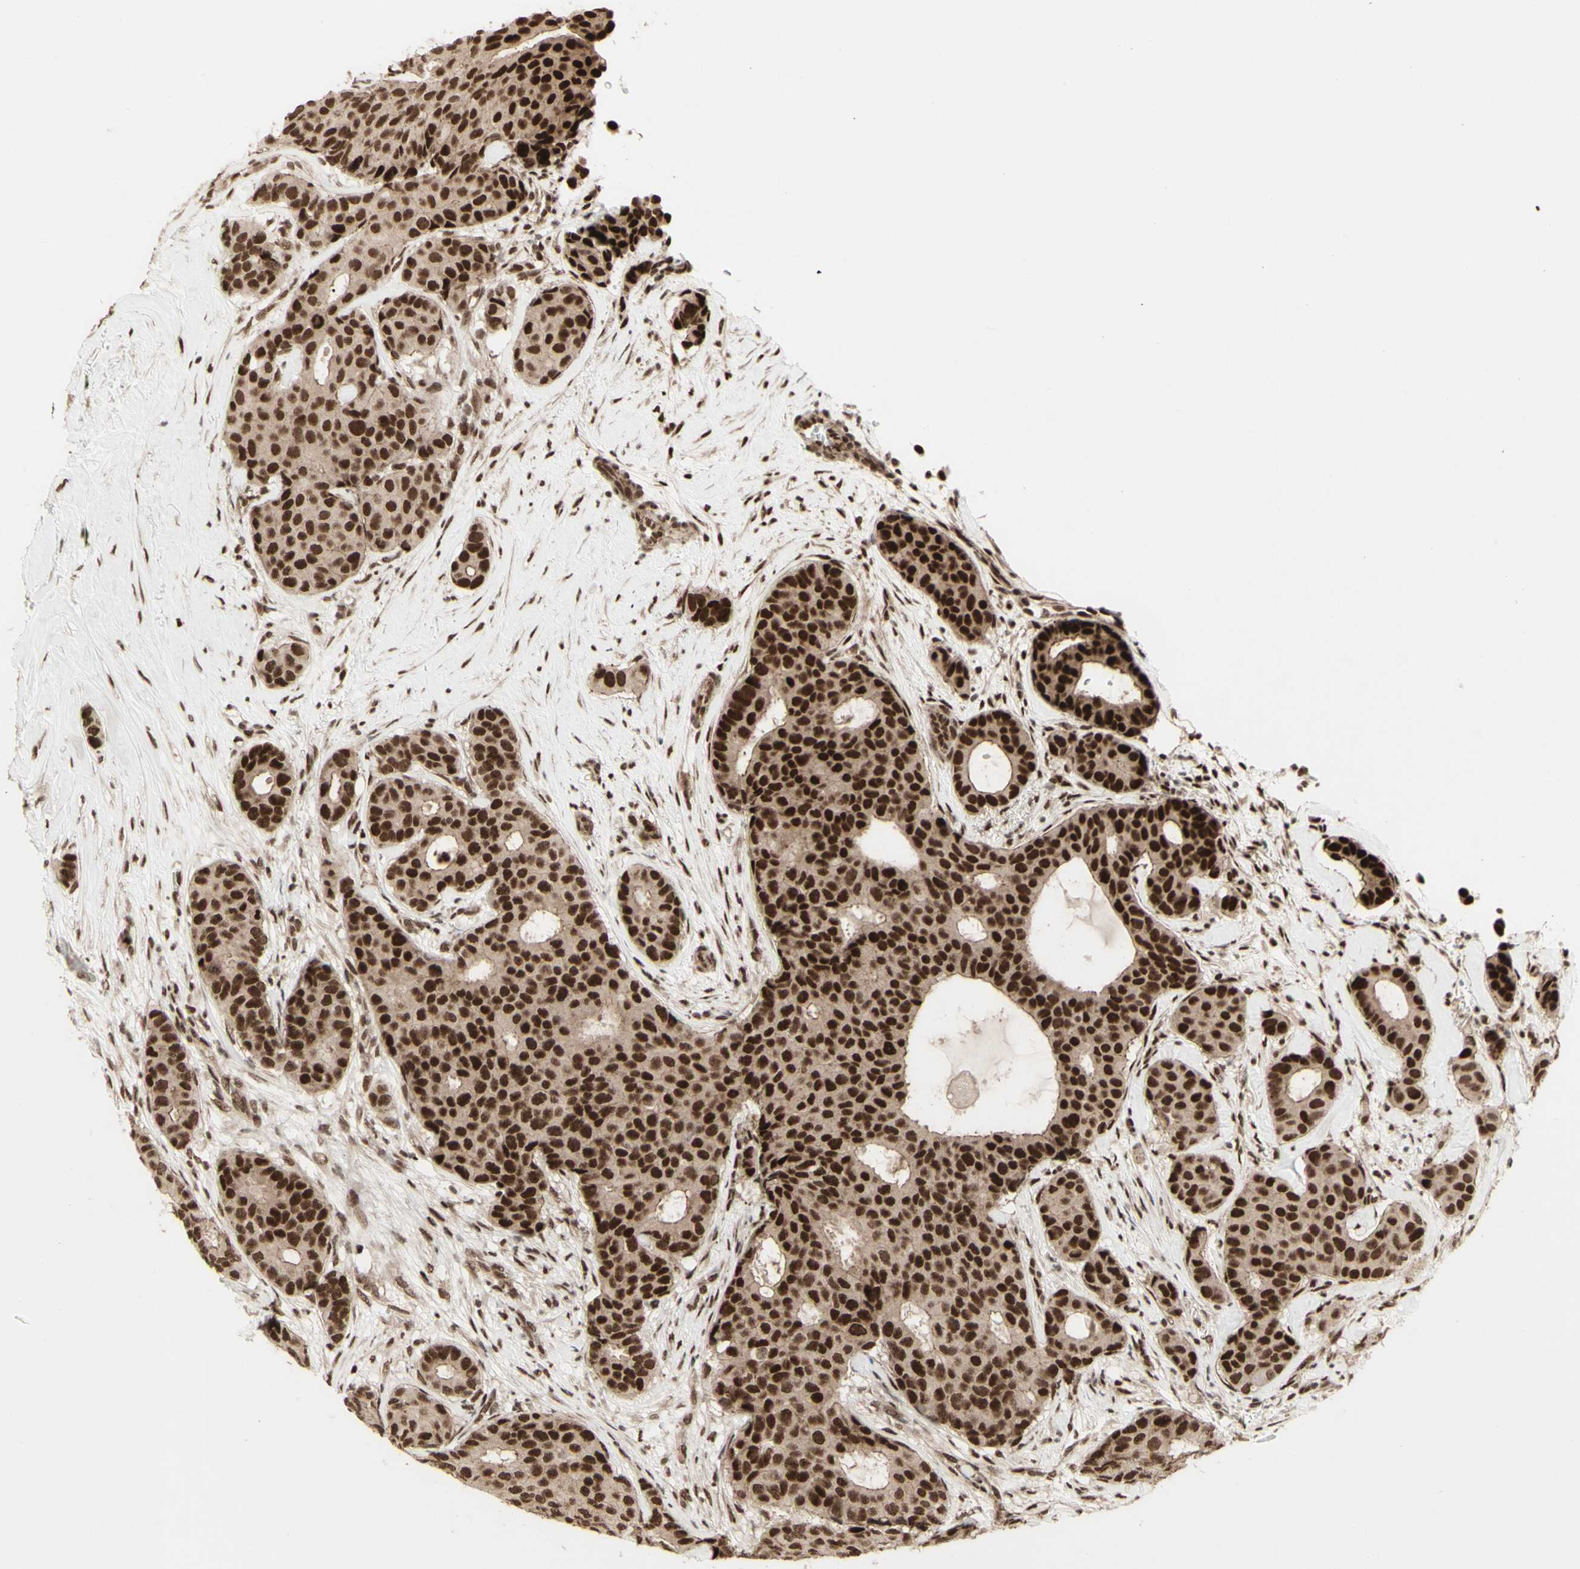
{"staining": {"intensity": "strong", "quantity": ">75%", "location": "cytoplasmic/membranous,nuclear"}, "tissue": "breast cancer", "cell_type": "Tumor cells", "image_type": "cancer", "snomed": [{"axis": "morphology", "description": "Duct carcinoma"}, {"axis": "topography", "description": "Breast"}], "caption": "This is a photomicrograph of immunohistochemistry (IHC) staining of intraductal carcinoma (breast), which shows strong staining in the cytoplasmic/membranous and nuclear of tumor cells.", "gene": "CBX1", "patient": {"sex": "female", "age": 75}}